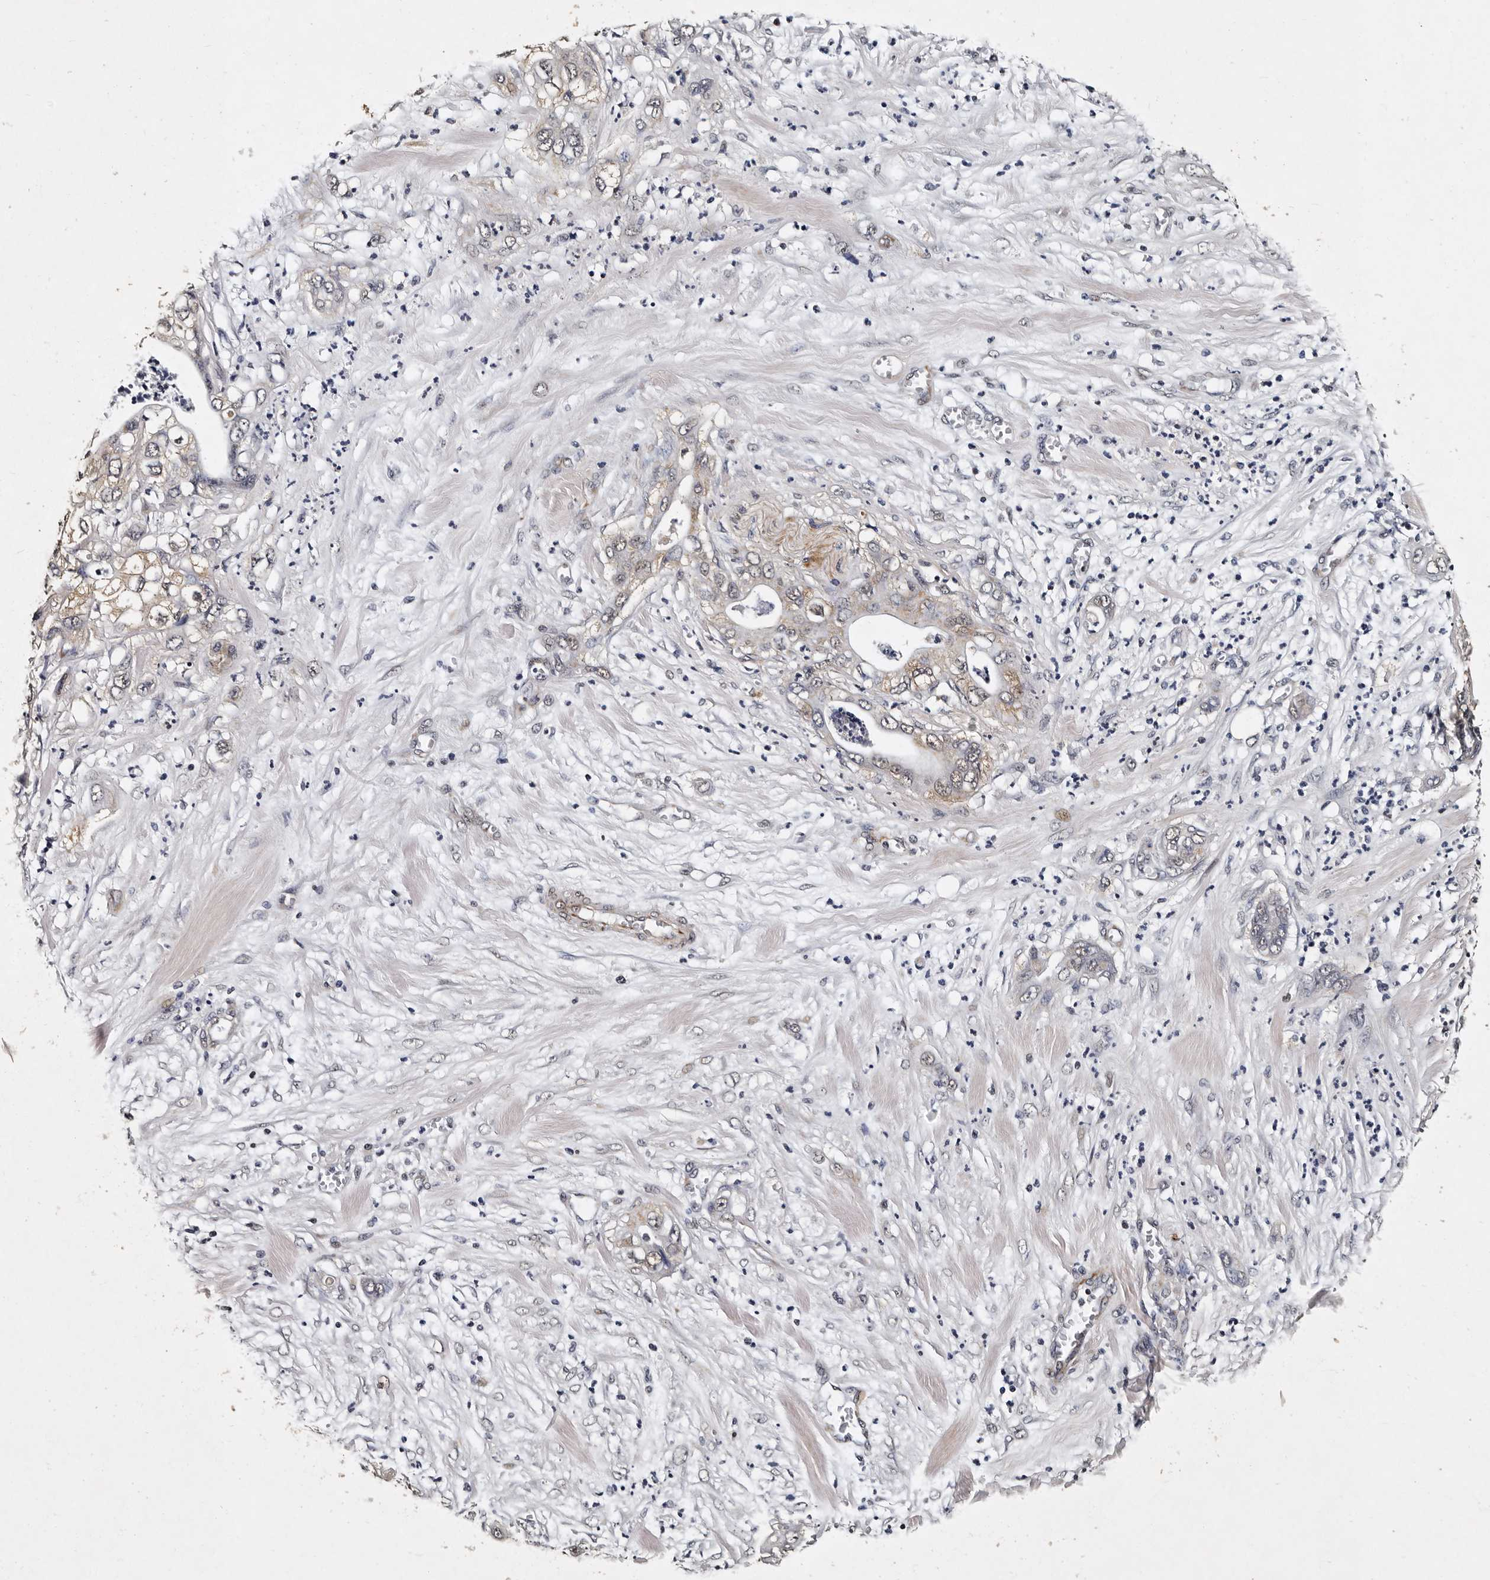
{"staining": {"intensity": "weak", "quantity": "25%-75%", "location": "cytoplasmic/membranous,nuclear"}, "tissue": "pancreatic cancer", "cell_type": "Tumor cells", "image_type": "cancer", "snomed": [{"axis": "morphology", "description": "Adenocarcinoma, NOS"}, {"axis": "topography", "description": "Pancreas"}], "caption": "Human pancreatic adenocarcinoma stained with a brown dye exhibits weak cytoplasmic/membranous and nuclear positive positivity in about 25%-75% of tumor cells.", "gene": "CPNE3", "patient": {"sex": "female", "age": 78}}